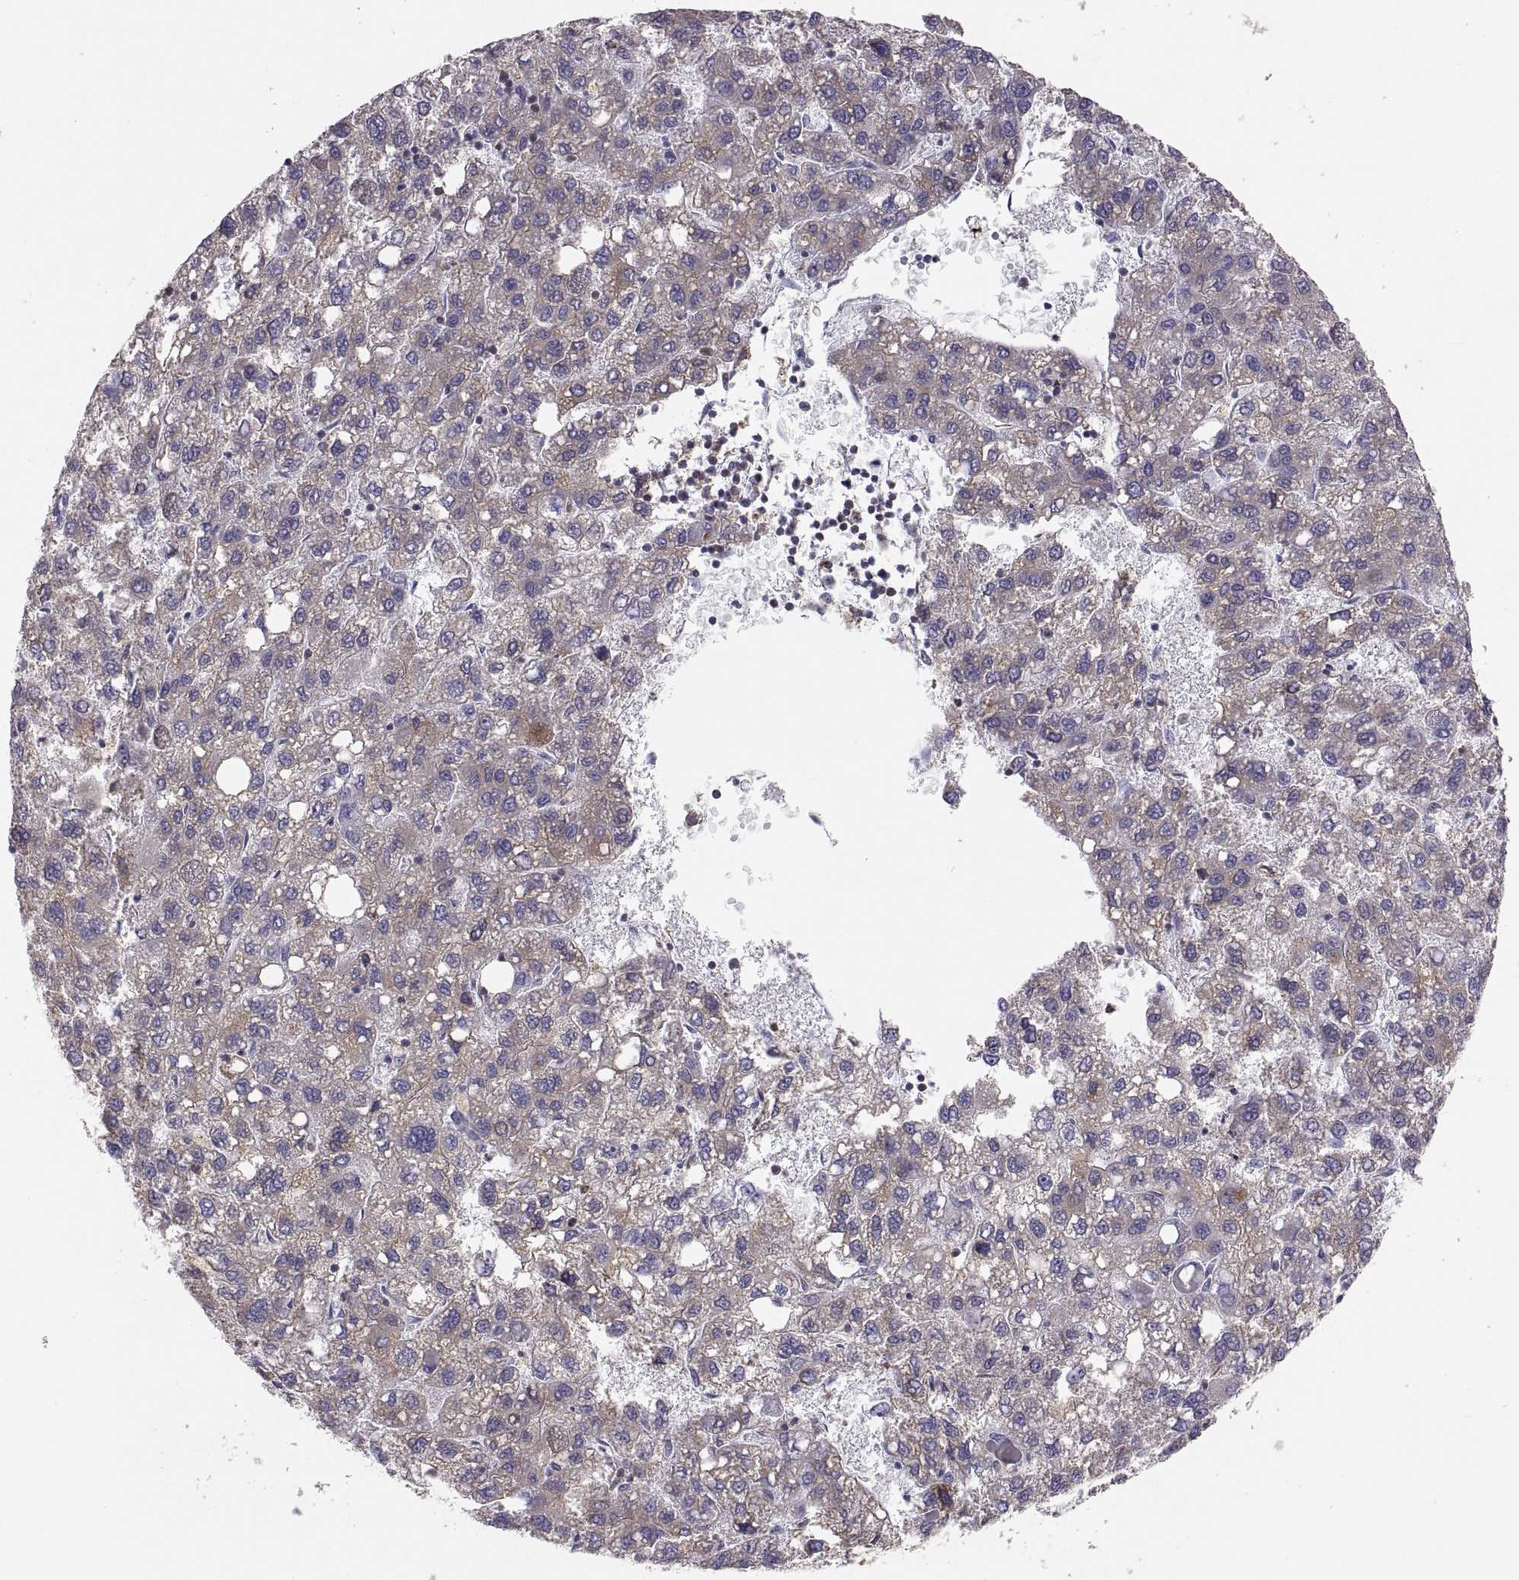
{"staining": {"intensity": "weak", "quantity": "25%-75%", "location": "cytoplasmic/membranous"}, "tissue": "liver cancer", "cell_type": "Tumor cells", "image_type": "cancer", "snomed": [{"axis": "morphology", "description": "Carcinoma, Hepatocellular, NOS"}, {"axis": "topography", "description": "Liver"}], "caption": "Human liver cancer stained with a protein marker demonstrates weak staining in tumor cells.", "gene": "ERO1A", "patient": {"sex": "female", "age": 82}}